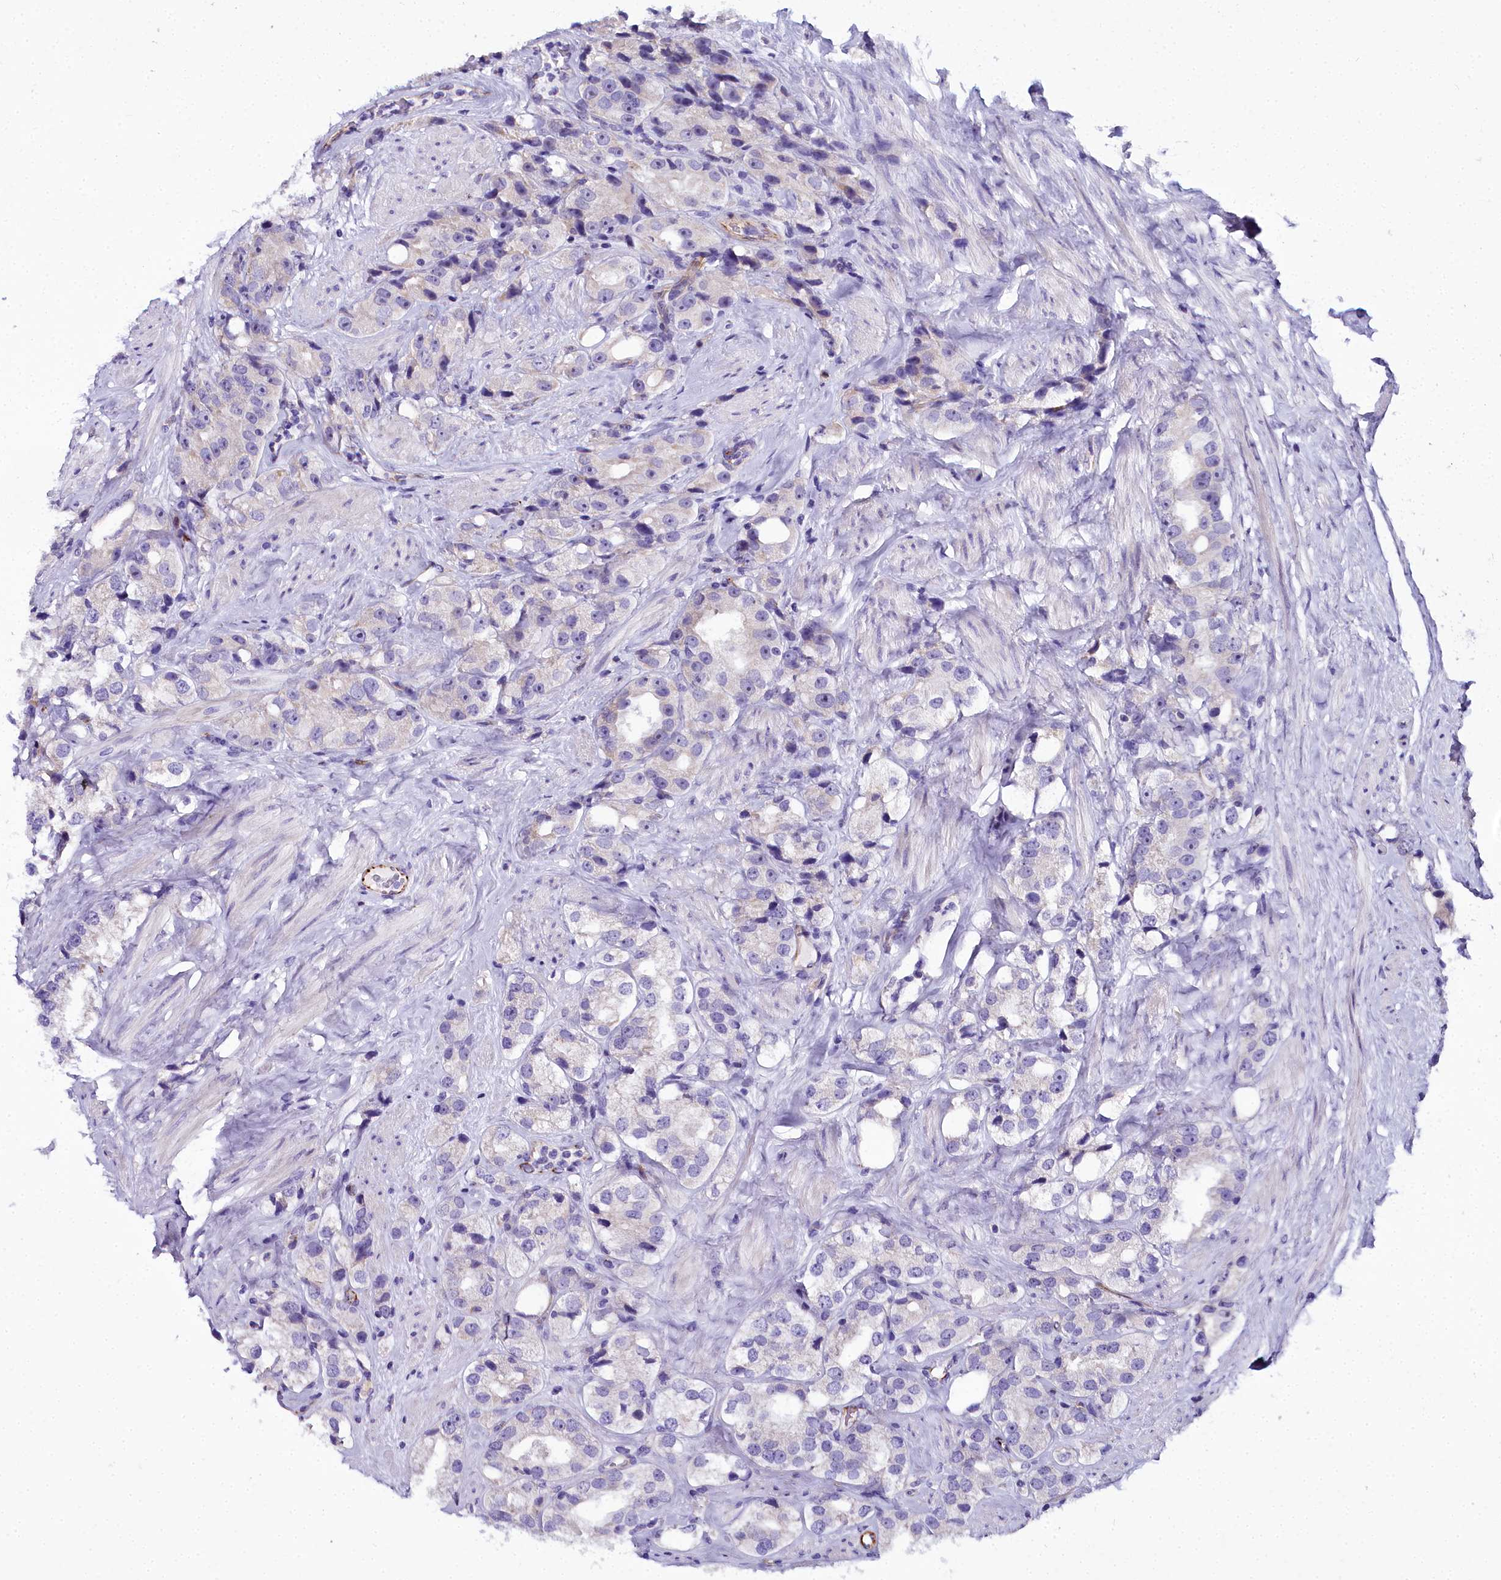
{"staining": {"intensity": "negative", "quantity": "none", "location": "none"}, "tissue": "prostate cancer", "cell_type": "Tumor cells", "image_type": "cancer", "snomed": [{"axis": "morphology", "description": "Adenocarcinoma, NOS"}, {"axis": "topography", "description": "Prostate"}], "caption": "This is a micrograph of immunohistochemistry staining of prostate cancer (adenocarcinoma), which shows no staining in tumor cells. Brightfield microscopy of immunohistochemistry (IHC) stained with DAB (brown) and hematoxylin (blue), captured at high magnification.", "gene": "TIMM22", "patient": {"sex": "male", "age": 79}}